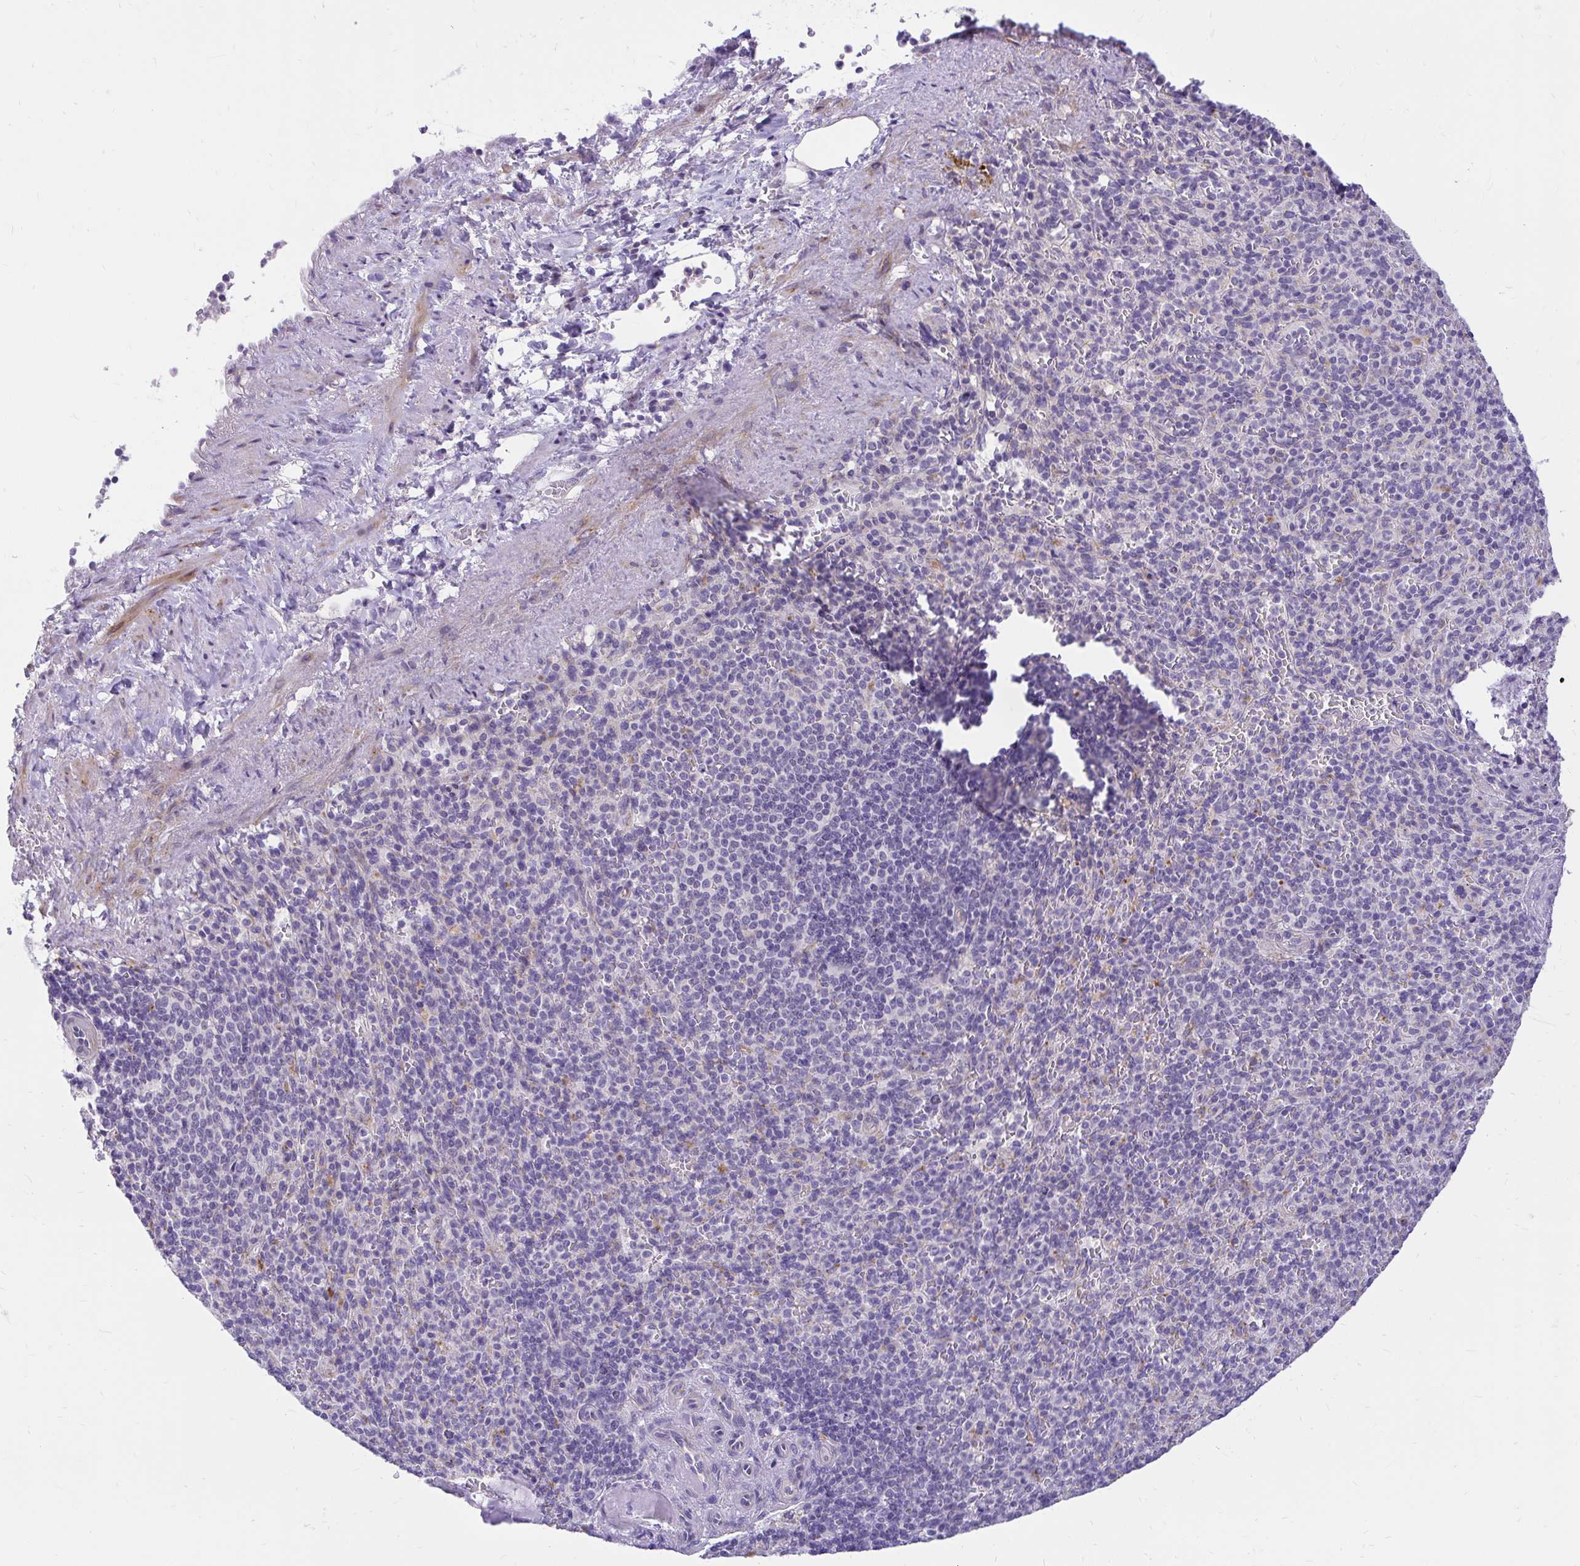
{"staining": {"intensity": "negative", "quantity": "none", "location": "none"}, "tissue": "spleen", "cell_type": "Cells in red pulp", "image_type": "normal", "snomed": [{"axis": "morphology", "description": "Normal tissue, NOS"}, {"axis": "topography", "description": "Spleen"}], "caption": "Immunohistochemistry (IHC) of benign spleen shows no expression in cells in red pulp.", "gene": "PKN3", "patient": {"sex": "female", "age": 74}}